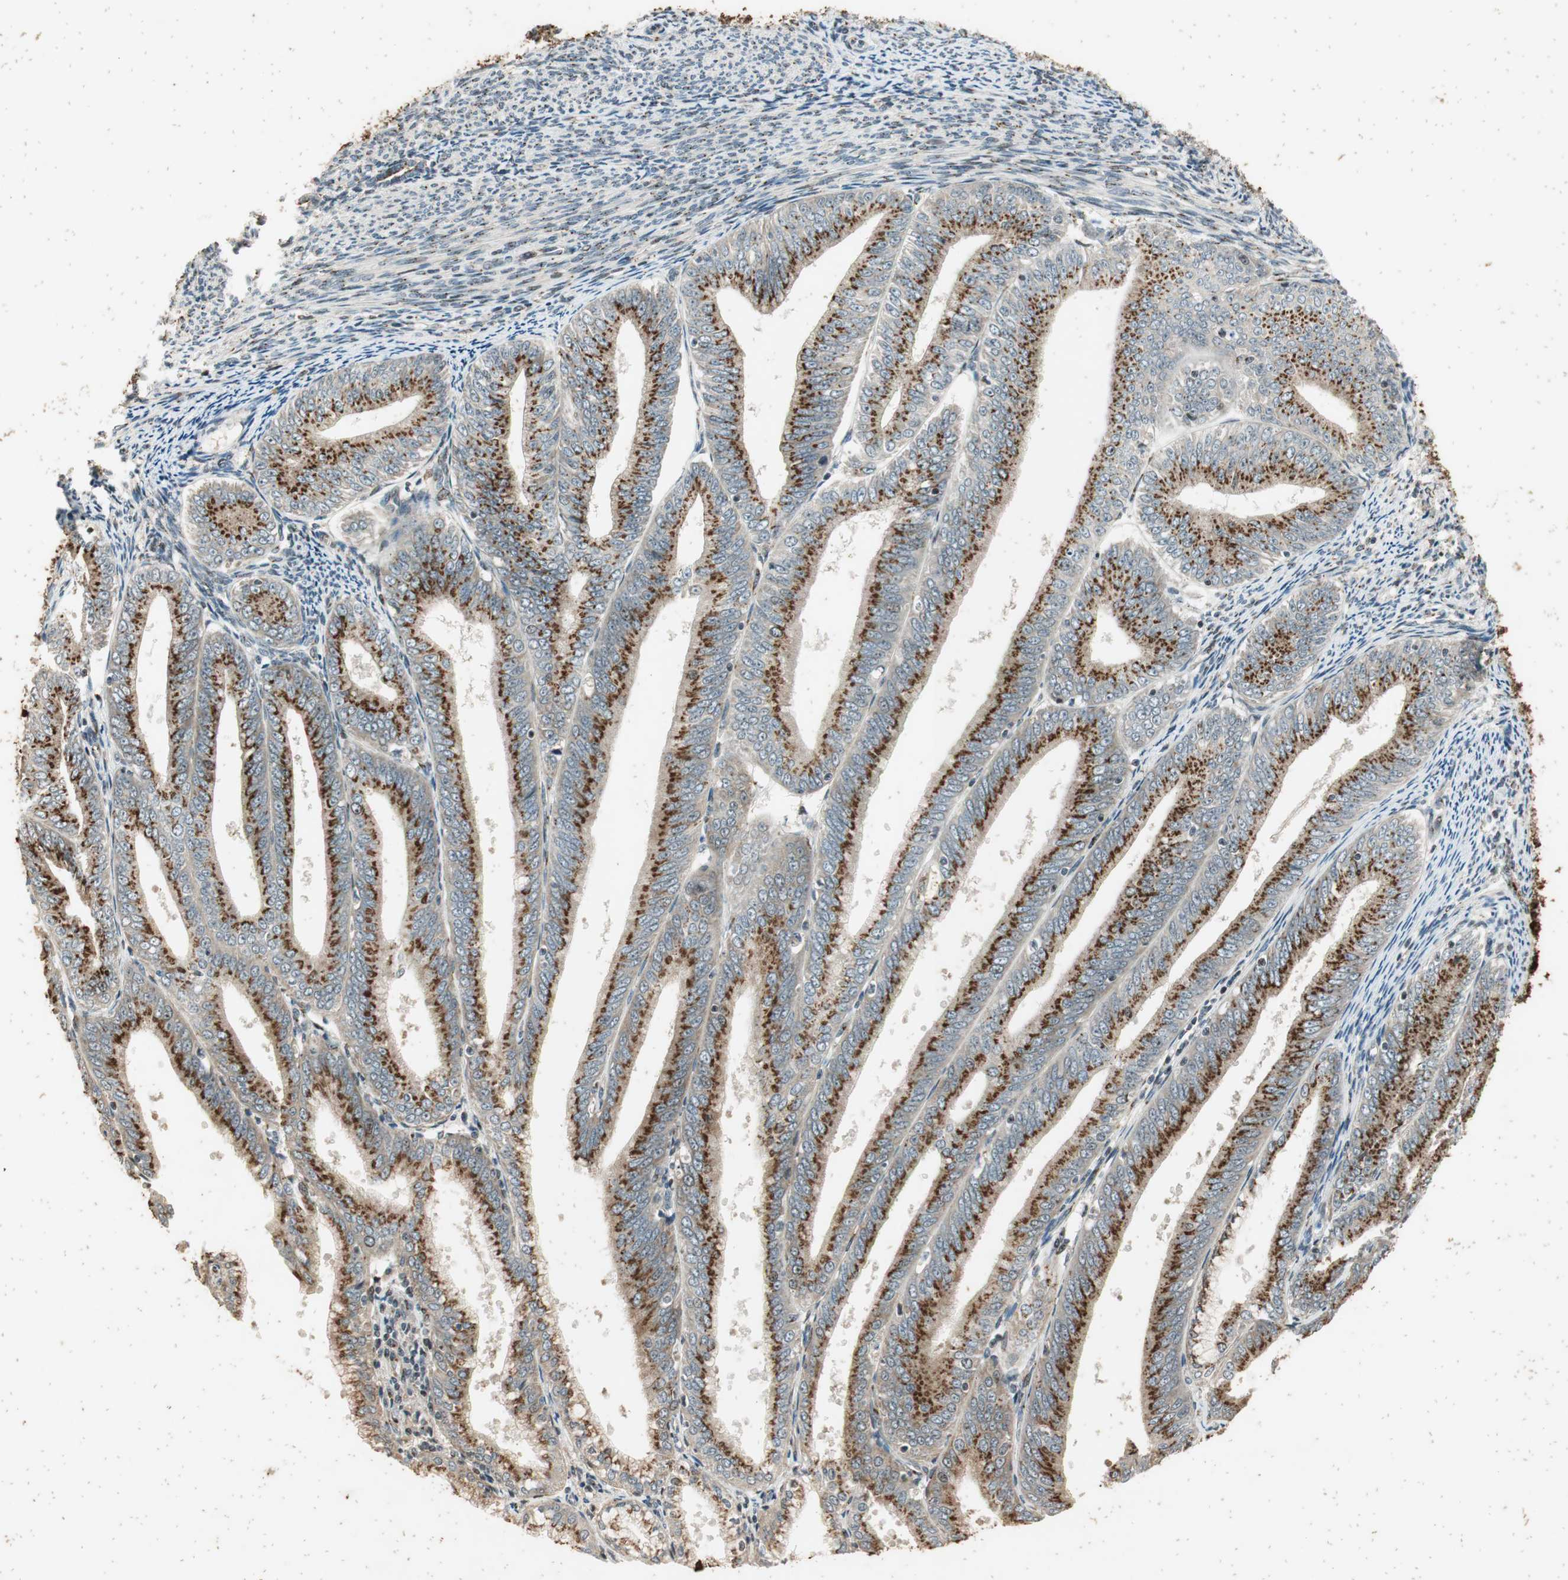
{"staining": {"intensity": "moderate", "quantity": ">75%", "location": "cytoplasmic/membranous"}, "tissue": "endometrial cancer", "cell_type": "Tumor cells", "image_type": "cancer", "snomed": [{"axis": "morphology", "description": "Adenocarcinoma, NOS"}, {"axis": "topography", "description": "Endometrium"}], "caption": "Moderate cytoplasmic/membranous expression is seen in about >75% of tumor cells in endometrial cancer.", "gene": "NEO1", "patient": {"sex": "female", "age": 63}}